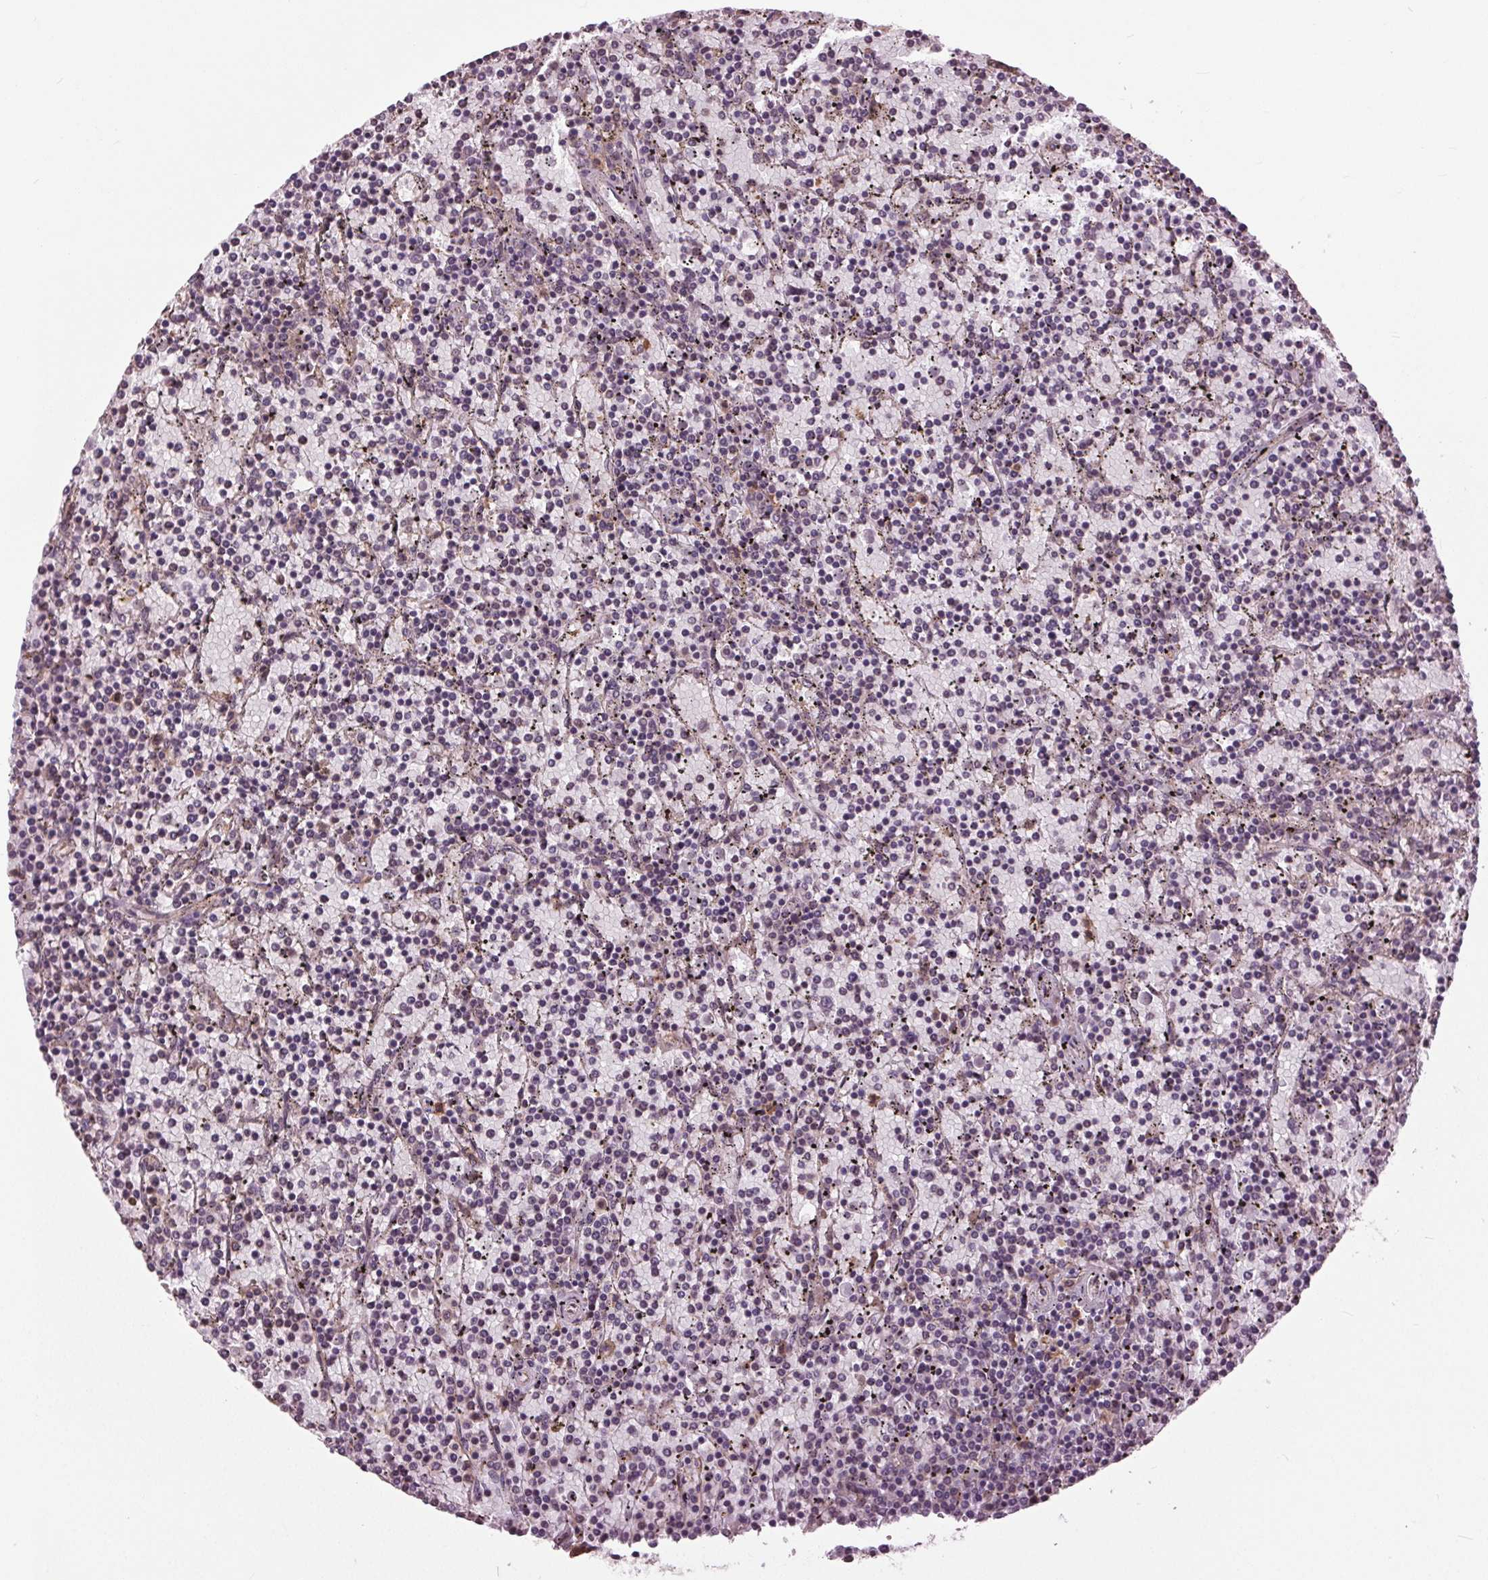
{"staining": {"intensity": "negative", "quantity": "none", "location": "none"}, "tissue": "lymphoma", "cell_type": "Tumor cells", "image_type": "cancer", "snomed": [{"axis": "morphology", "description": "Malignant lymphoma, non-Hodgkin's type, Low grade"}, {"axis": "topography", "description": "Spleen"}], "caption": "The image displays no significant staining in tumor cells of lymphoma.", "gene": "BSDC1", "patient": {"sex": "female", "age": 77}}